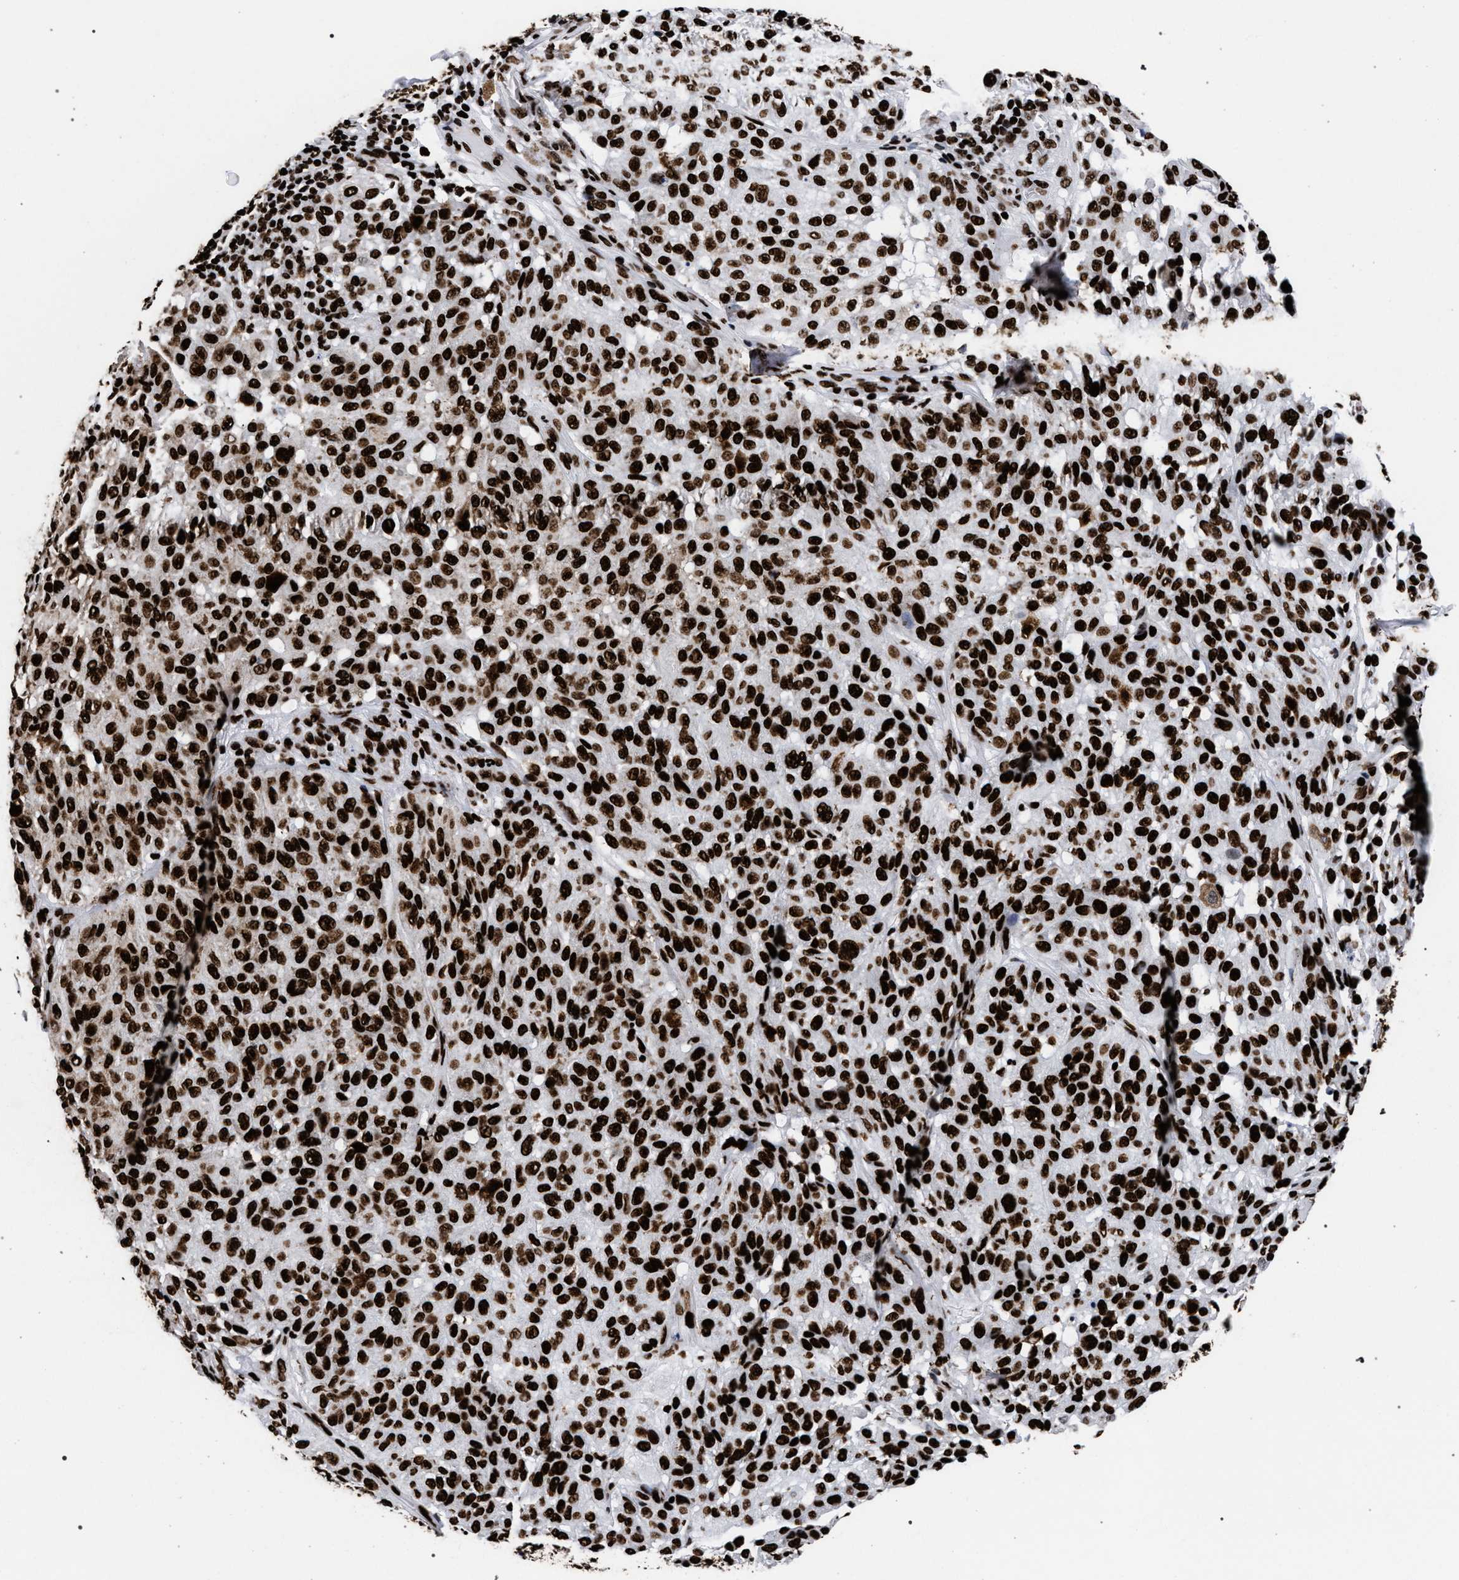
{"staining": {"intensity": "strong", "quantity": ">75%", "location": "nuclear"}, "tissue": "melanoma", "cell_type": "Tumor cells", "image_type": "cancer", "snomed": [{"axis": "morphology", "description": "Malignant melanoma, NOS"}, {"axis": "topography", "description": "Skin"}], "caption": "Protein analysis of melanoma tissue shows strong nuclear positivity in about >75% of tumor cells. The staining was performed using DAB, with brown indicating positive protein expression. Nuclei are stained blue with hematoxylin.", "gene": "HNRNPA1", "patient": {"sex": "female", "age": 46}}